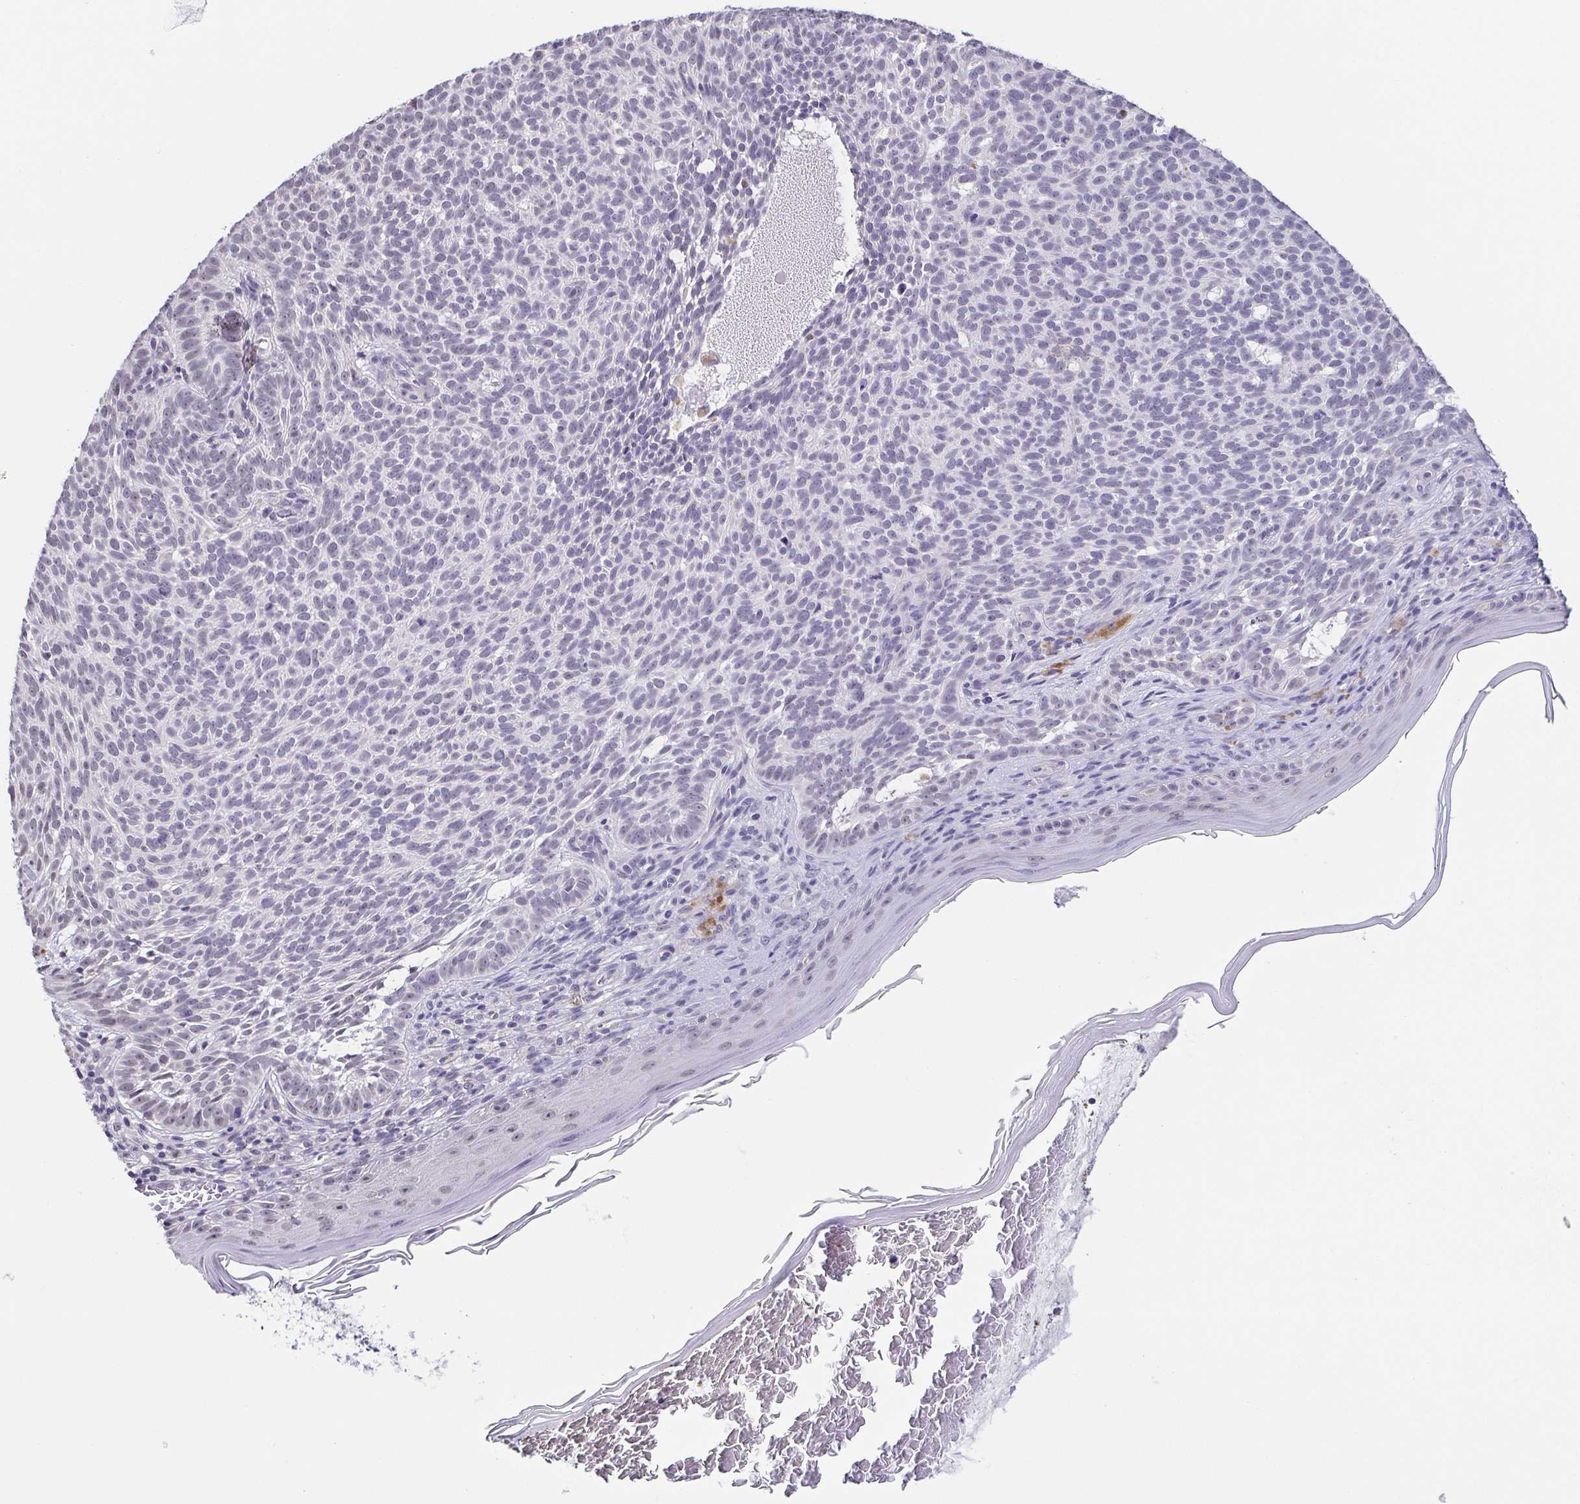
{"staining": {"intensity": "negative", "quantity": "none", "location": "none"}, "tissue": "skin cancer", "cell_type": "Tumor cells", "image_type": "cancer", "snomed": [{"axis": "morphology", "description": "Basal cell carcinoma"}, {"axis": "topography", "description": "Skin"}], "caption": "A histopathology image of skin cancer (basal cell carcinoma) stained for a protein exhibits no brown staining in tumor cells. (Brightfield microscopy of DAB (3,3'-diaminobenzidine) immunohistochemistry at high magnification).", "gene": "NEFH", "patient": {"sex": "male", "age": 78}}